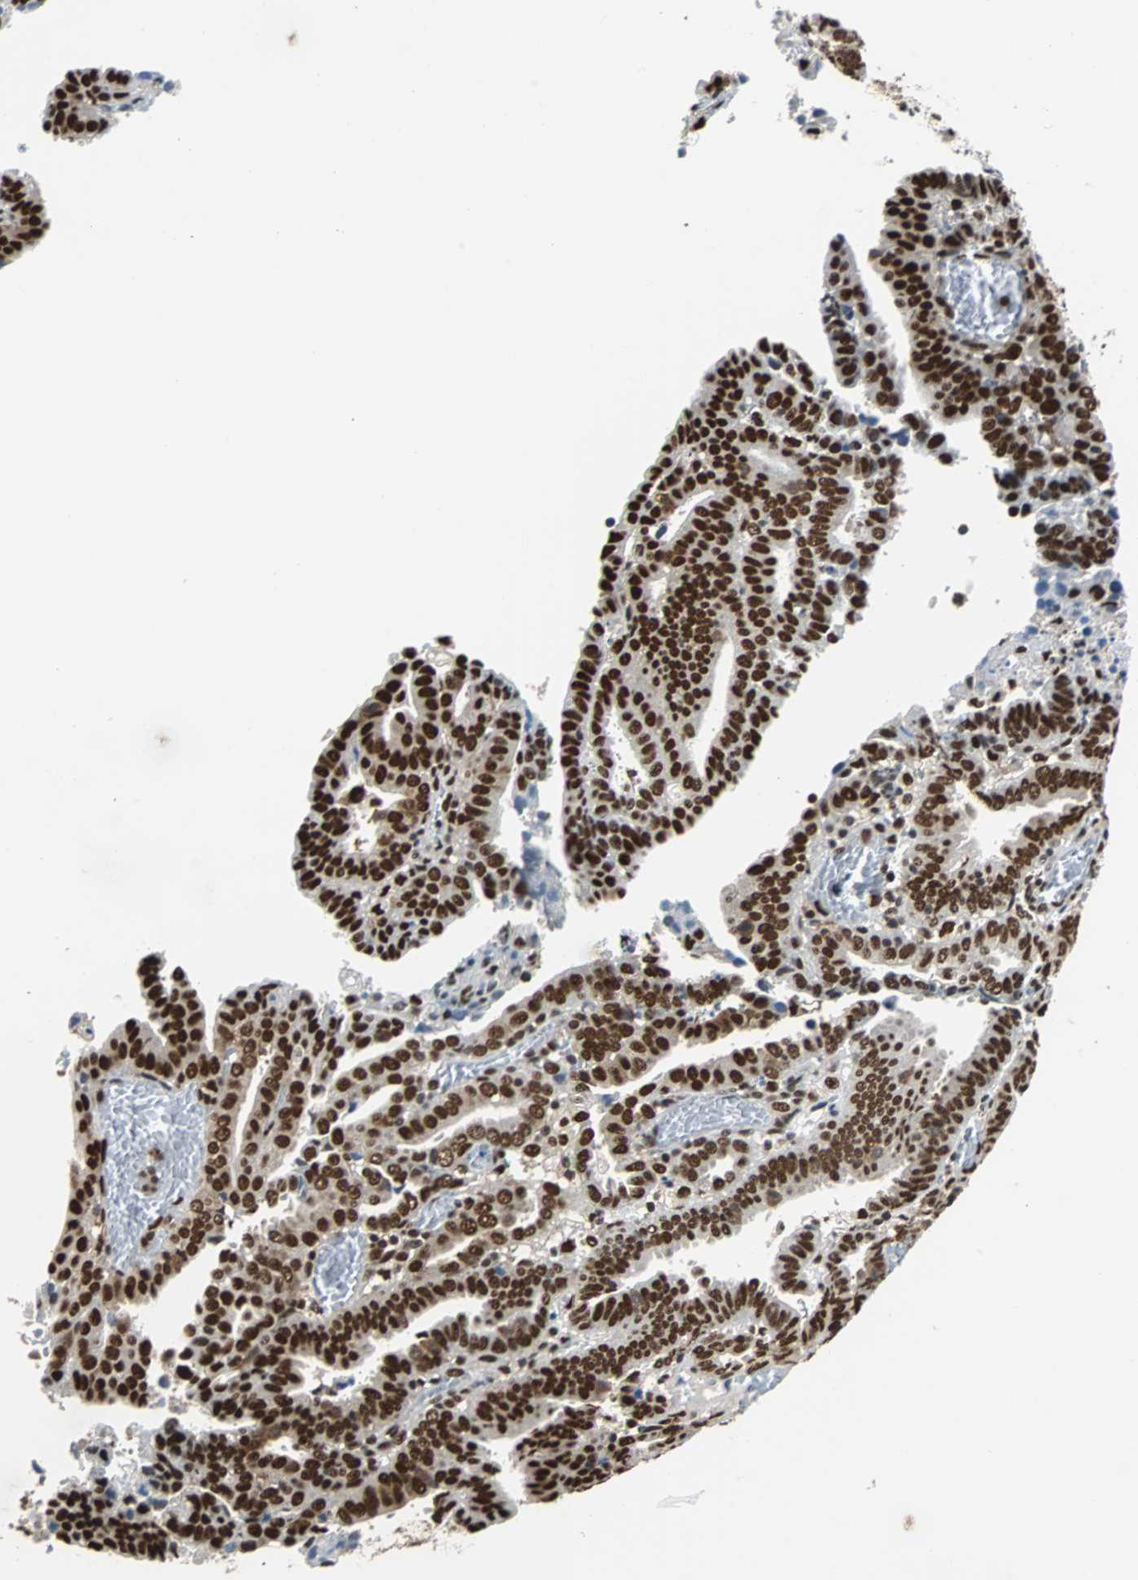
{"staining": {"intensity": "strong", "quantity": ">75%", "location": "nuclear"}, "tissue": "endometrial cancer", "cell_type": "Tumor cells", "image_type": "cancer", "snomed": [{"axis": "morphology", "description": "Adenocarcinoma, NOS"}, {"axis": "topography", "description": "Uterus"}], "caption": "About >75% of tumor cells in endometrial cancer (adenocarcinoma) show strong nuclear protein staining as visualized by brown immunohistochemical staining.", "gene": "XRCC4", "patient": {"sex": "female", "age": 83}}